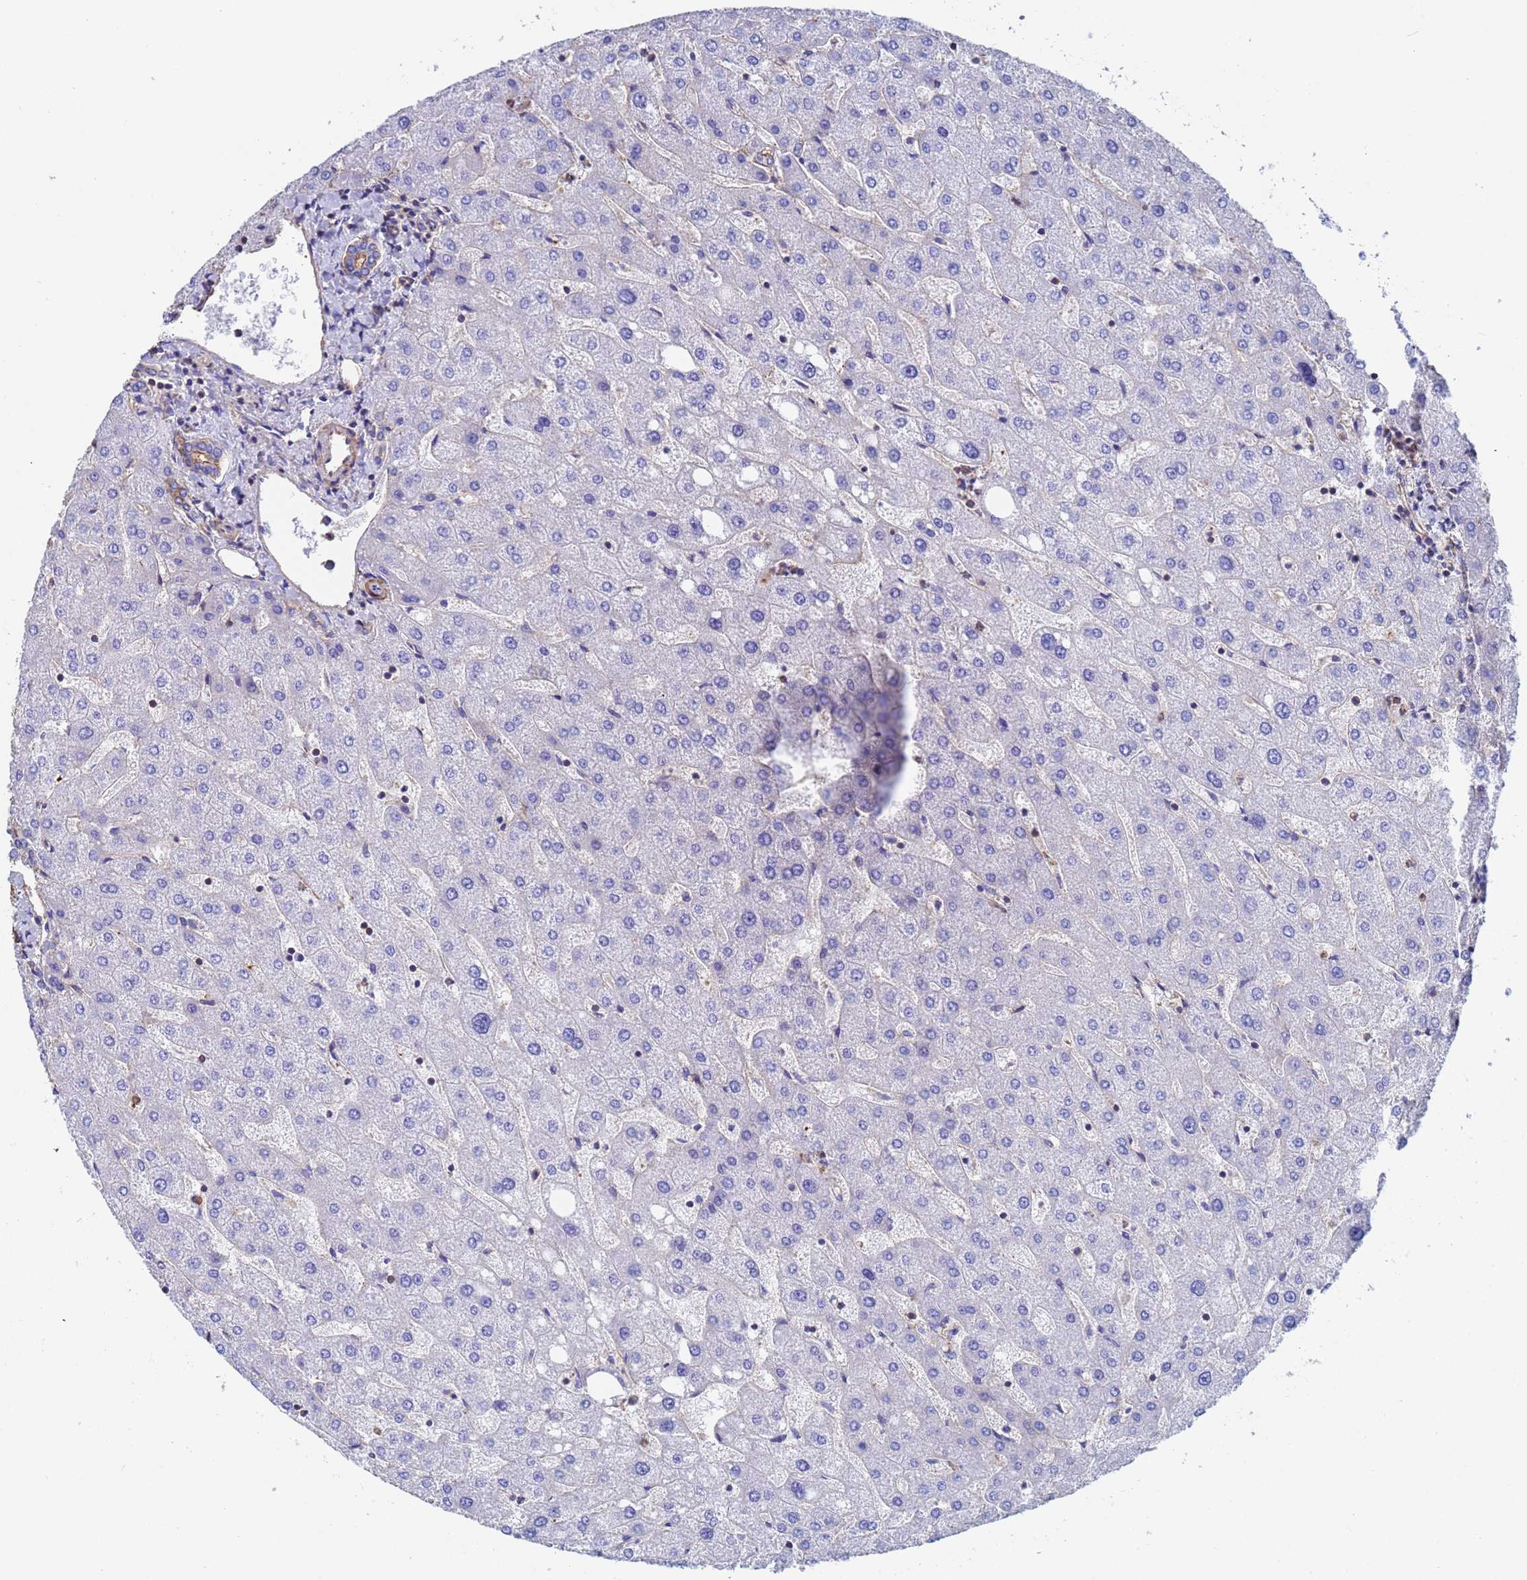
{"staining": {"intensity": "weak", "quantity": "25%-75%", "location": "cytoplasmic/membranous"}, "tissue": "liver", "cell_type": "Cholangiocytes", "image_type": "normal", "snomed": [{"axis": "morphology", "description": "Normal tissue, NOS"}, {"axis": "topography", "description": "Liver"}], "caption": "Immunohistochemistry of unremarkable liver demonstrates low levels of weak cytoplasmic/membranous expression in approximately 25%-75% of cholangiocytes.", "gene": "MYL12A", "patient": {"sex": "male", "age": 67}}